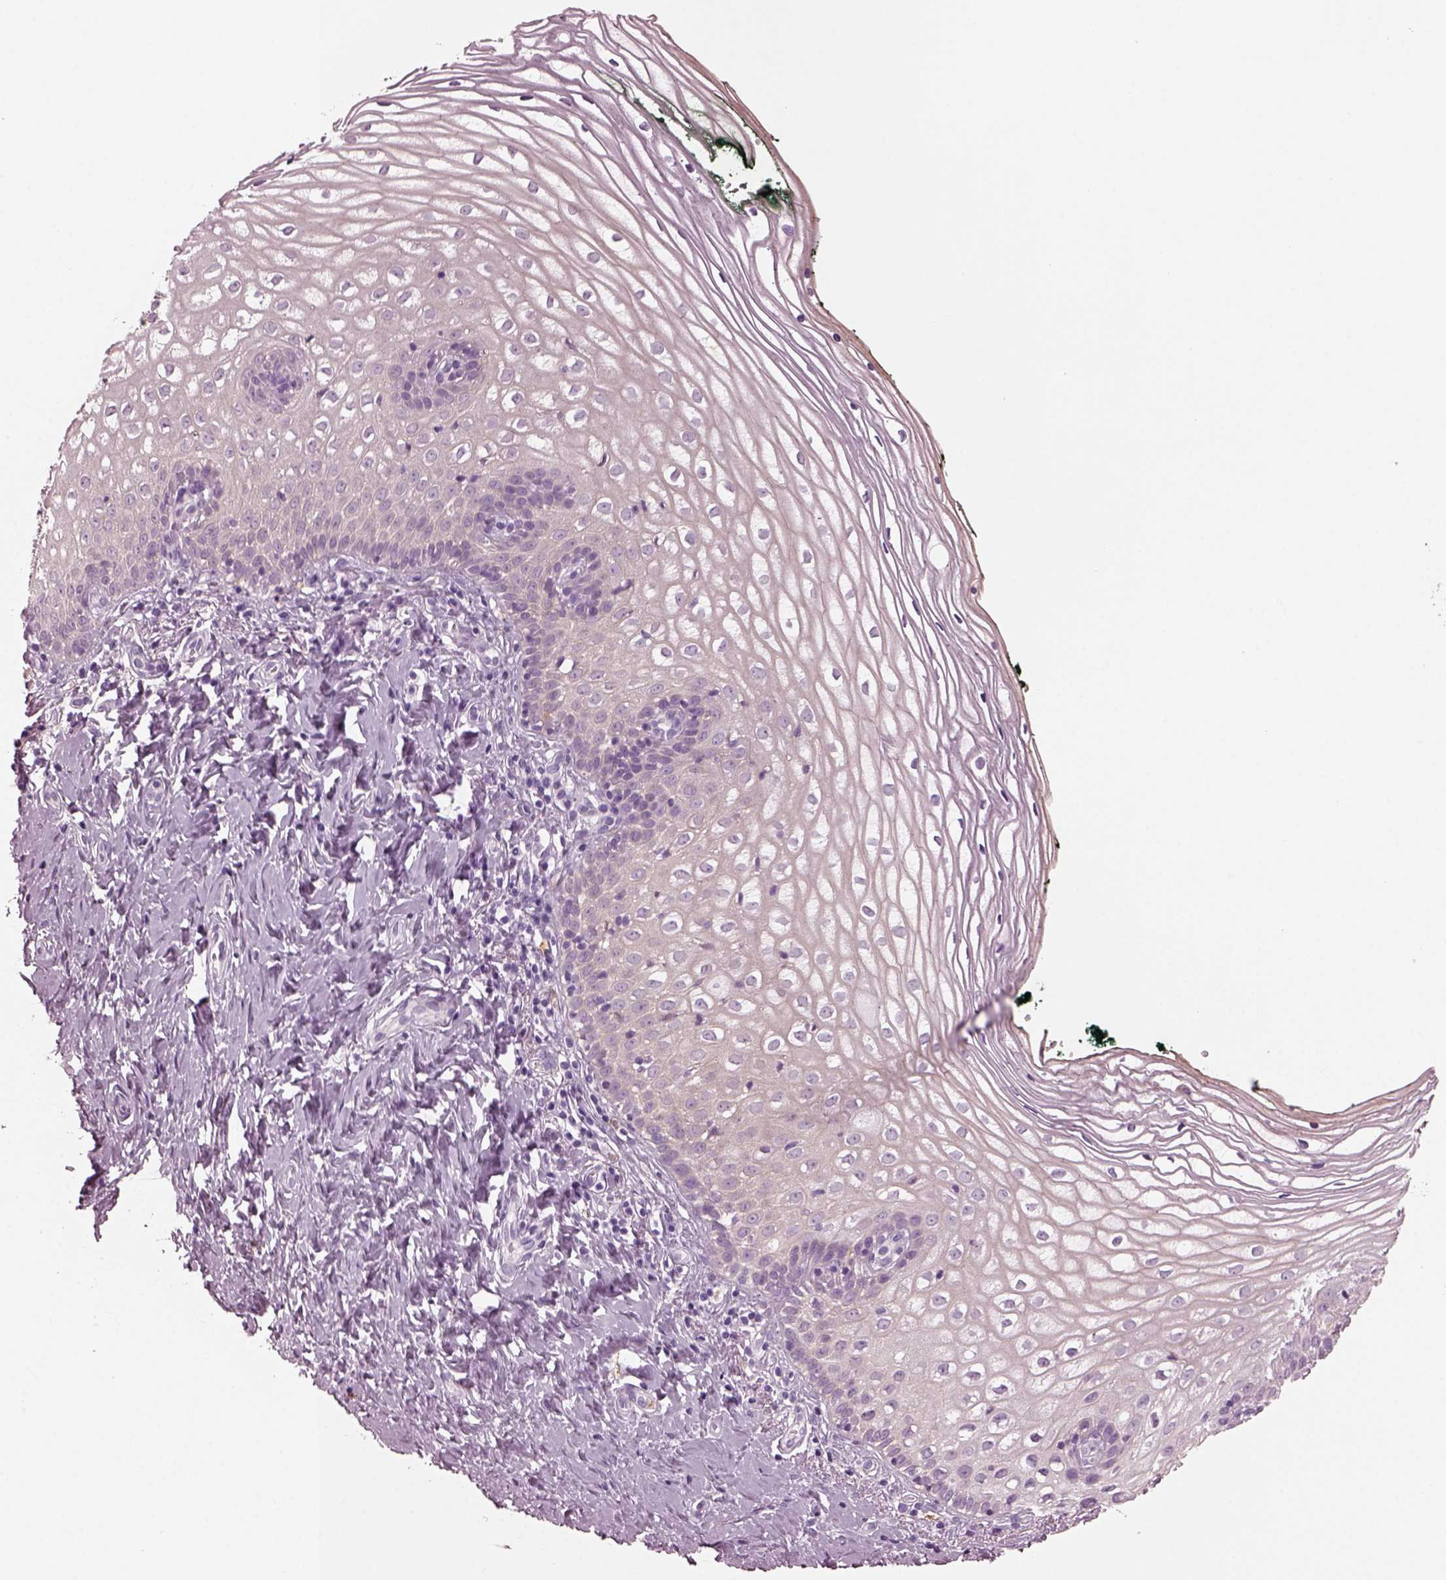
{"staining": {"intensity": "negative", "quantity": "none", "location": "none"}, "tissue": "vagina", "cell_type": "Squamous epithelial cells", "image_type": "normal", "snomed": [{"axis": "morphology", "description": "Normal tissue, NOS"}, {"axis": "topography", "description": "Vagina"}], "caption": "An image of vagina stained for a protein reveals no brown staining in squamous epithelial cells.", "gene": "SHTN1", "patient": {"sex": "female", "age": 47}}